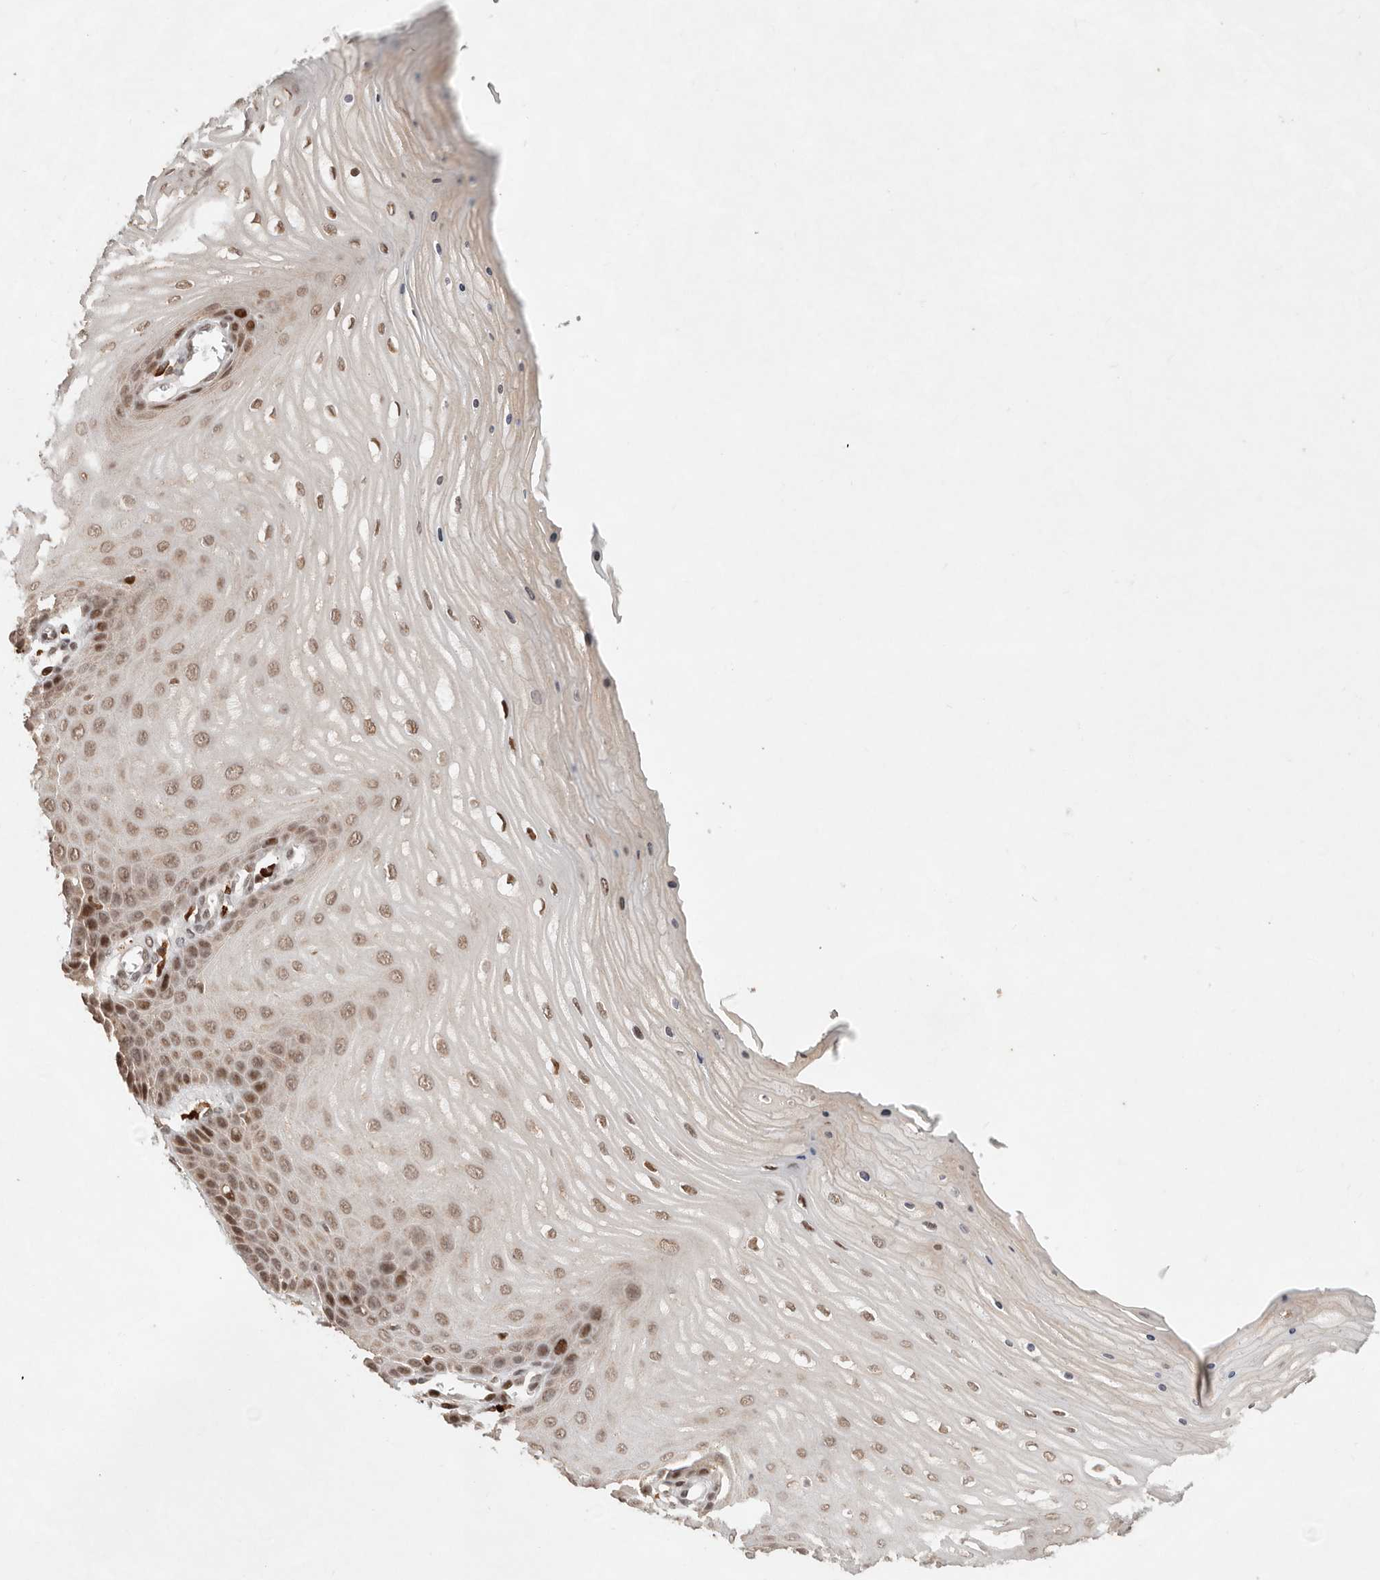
{"staining": {"intensity": "moderate", "quantity": ">75%", "location": "nuclear"}, "tissue": "cervix", "cell_type": "Glandular cells", "image_type": "normal", "snomed": [{"axis": "morphology", "description": "Normal tissue, NOS"}, {"axis": "topography", "description": "Cervix"}], "caption": "Normal cervix was stained to show a protein in brown. There is medium levels of moderate nuclear staining in about >75% of glandular cells. The staining was performed using DAB, with brown indicating positive protein expression. Nuclei are stained blue with hematoxylin.", "gene": "NPAS2", "patient": {"sex": "female", "age": 55}}